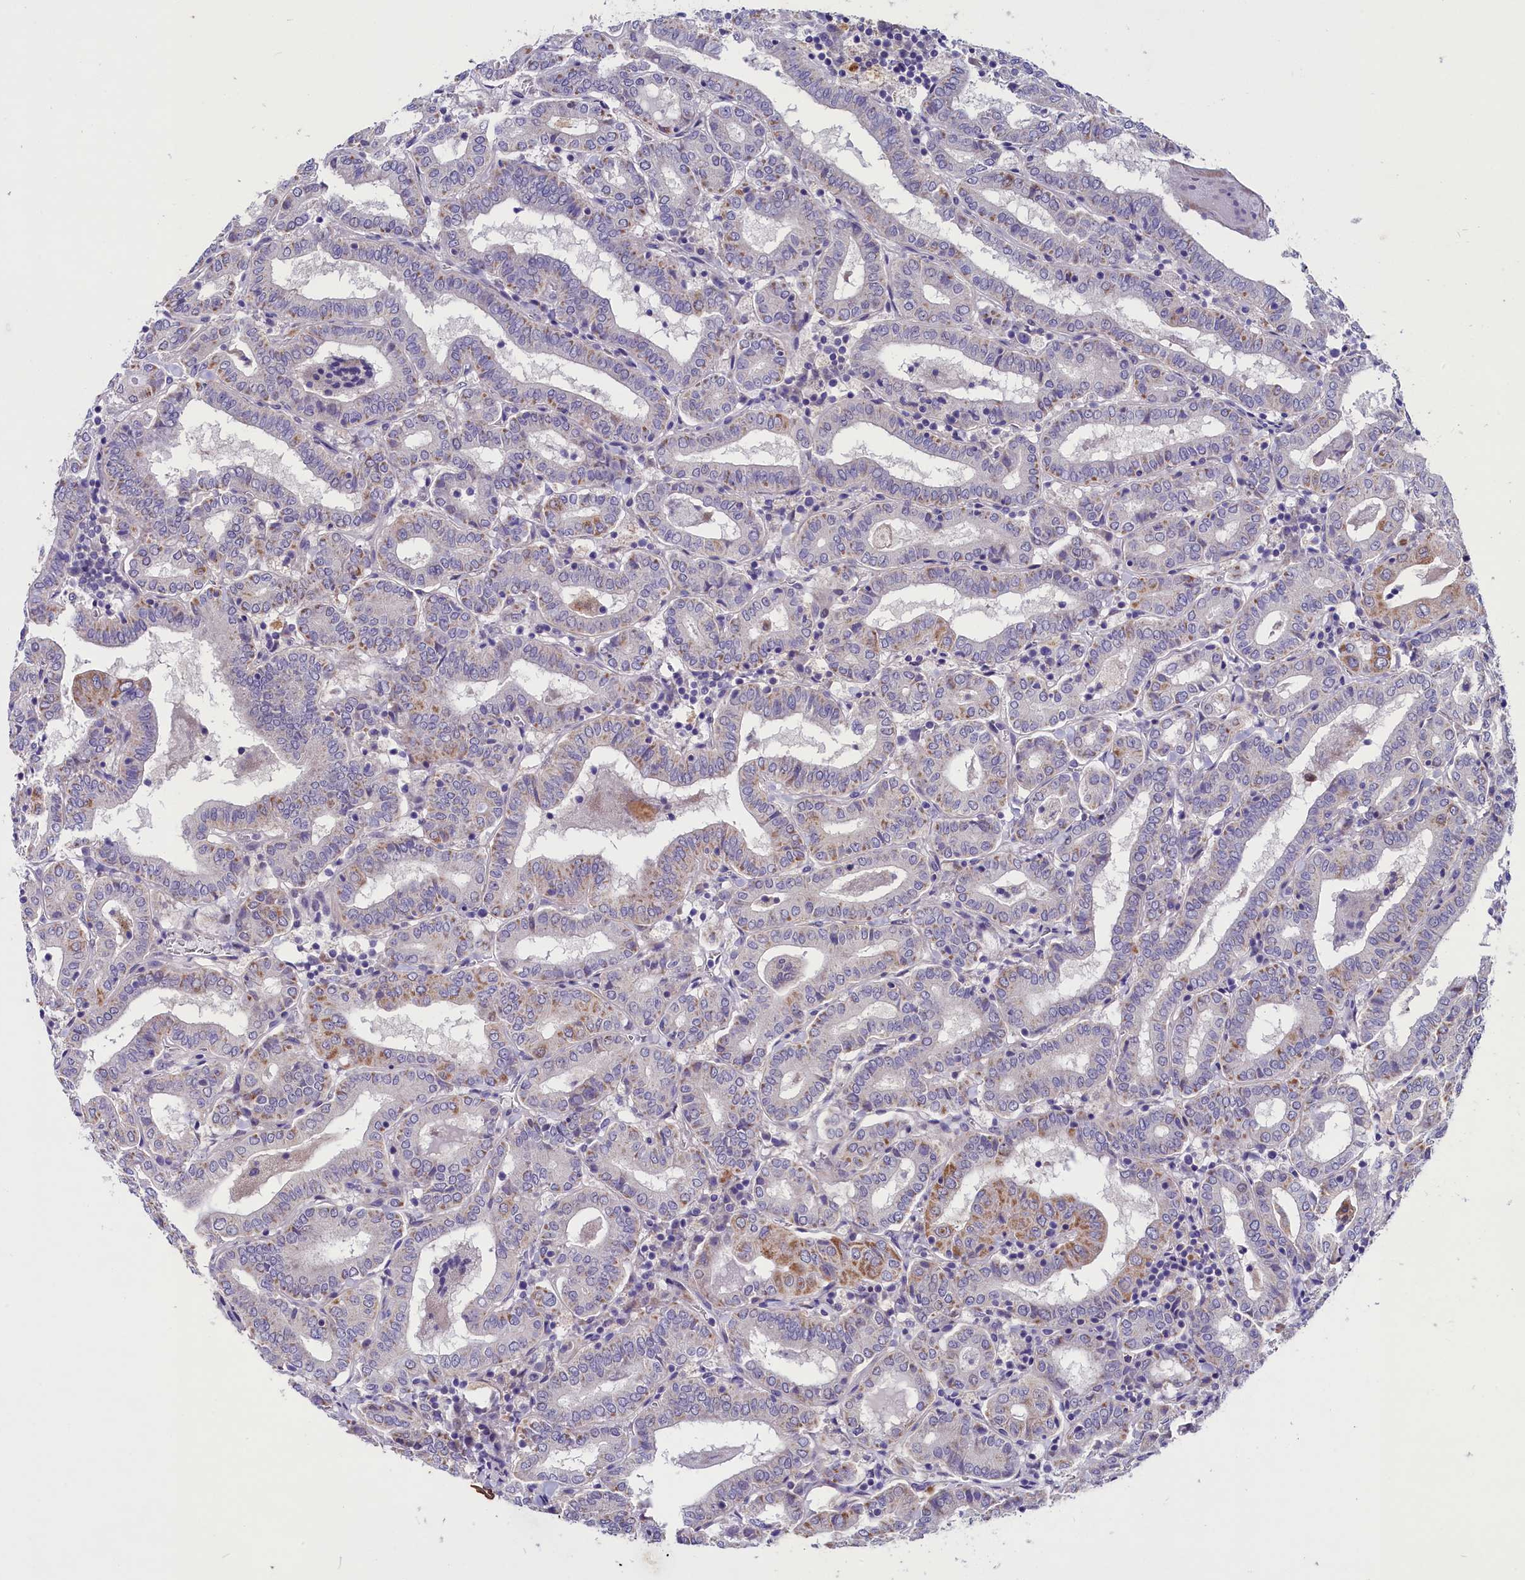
{"staining": {"intensity": "moderate", "quantity": "<25%", "location": "cytoplasmic/membranous"}, "tissue": "thyroid cancer", "cell_type": "Tumor cells", "image_type": "cancer", "snomed": [{"axis": "morphology", "description": "Papillary adenocarcinoma, NOS"}, {"axis": "topography", "description": "Thyroid gland"}], "caption": "Immunohistochemical staining of thyroid cancer (papillary adenocarcinoma) demonstrates low levels of moderate cytoplasmic/membranous expression in approximately <25% of tumor cells.", "gene": "SCD5", "patient": {"sex": "female", "age": 72}}